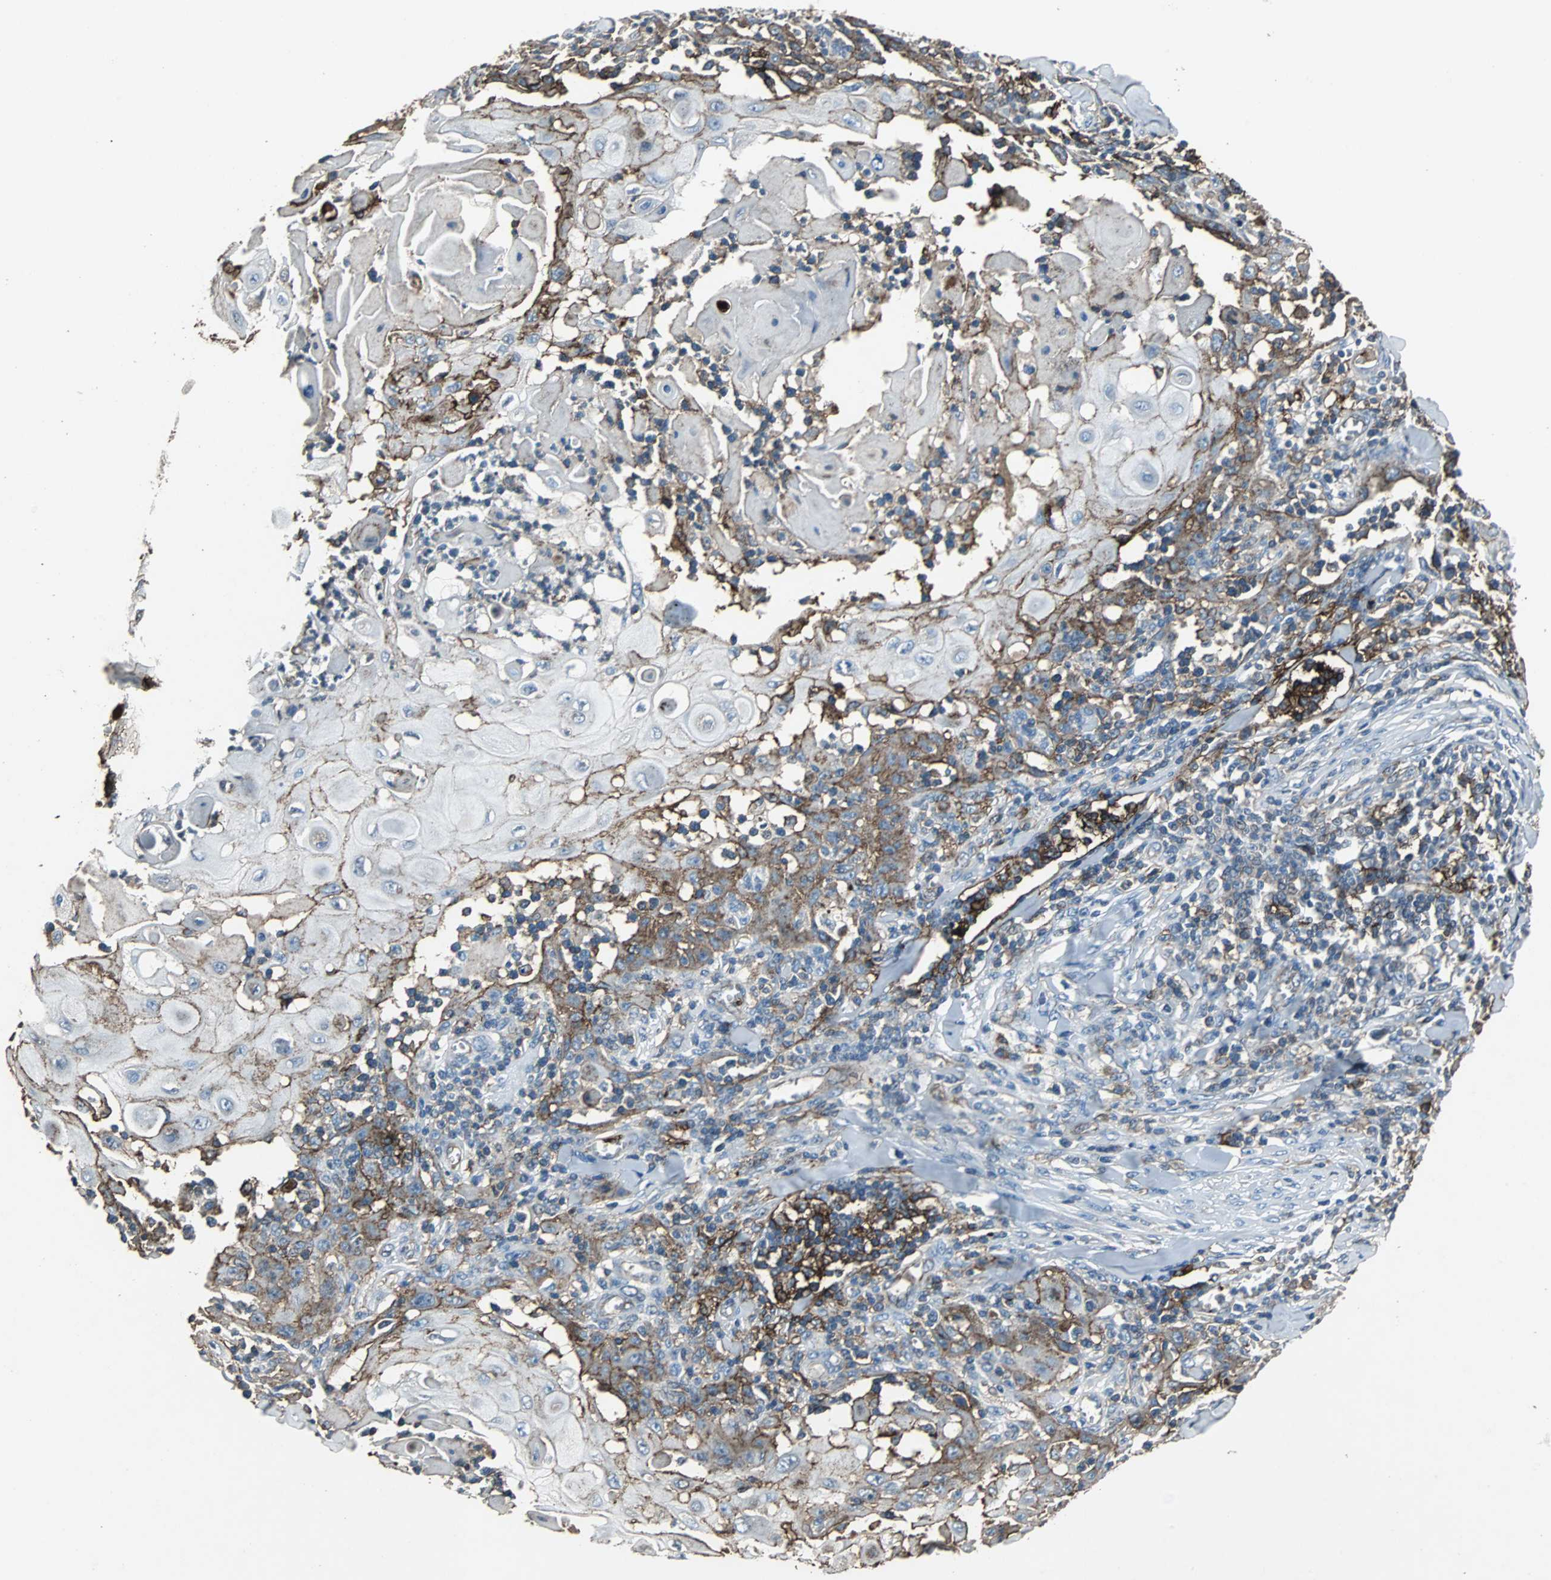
{"staining": {"intensity": "moderate", "quantity": ">75%", "location": "cytoplasmic/membranous"}, "tissue": "skin cancer", "cell_type": "Tumor cells", "image_type": "cancer", "snomed": [{"axis": "morphology", "description": "Squamous cell carcinoma, NOS"}, {"axis": "topography", "description": "Skin"}], "caption": "Tumor cells exhibit medium levels of moderate cytoplasmic/membranous expression in approximately >75% of cells in skin cancer.", "gene": "F11R", "patient": {"sex": "male", "age": 24}}